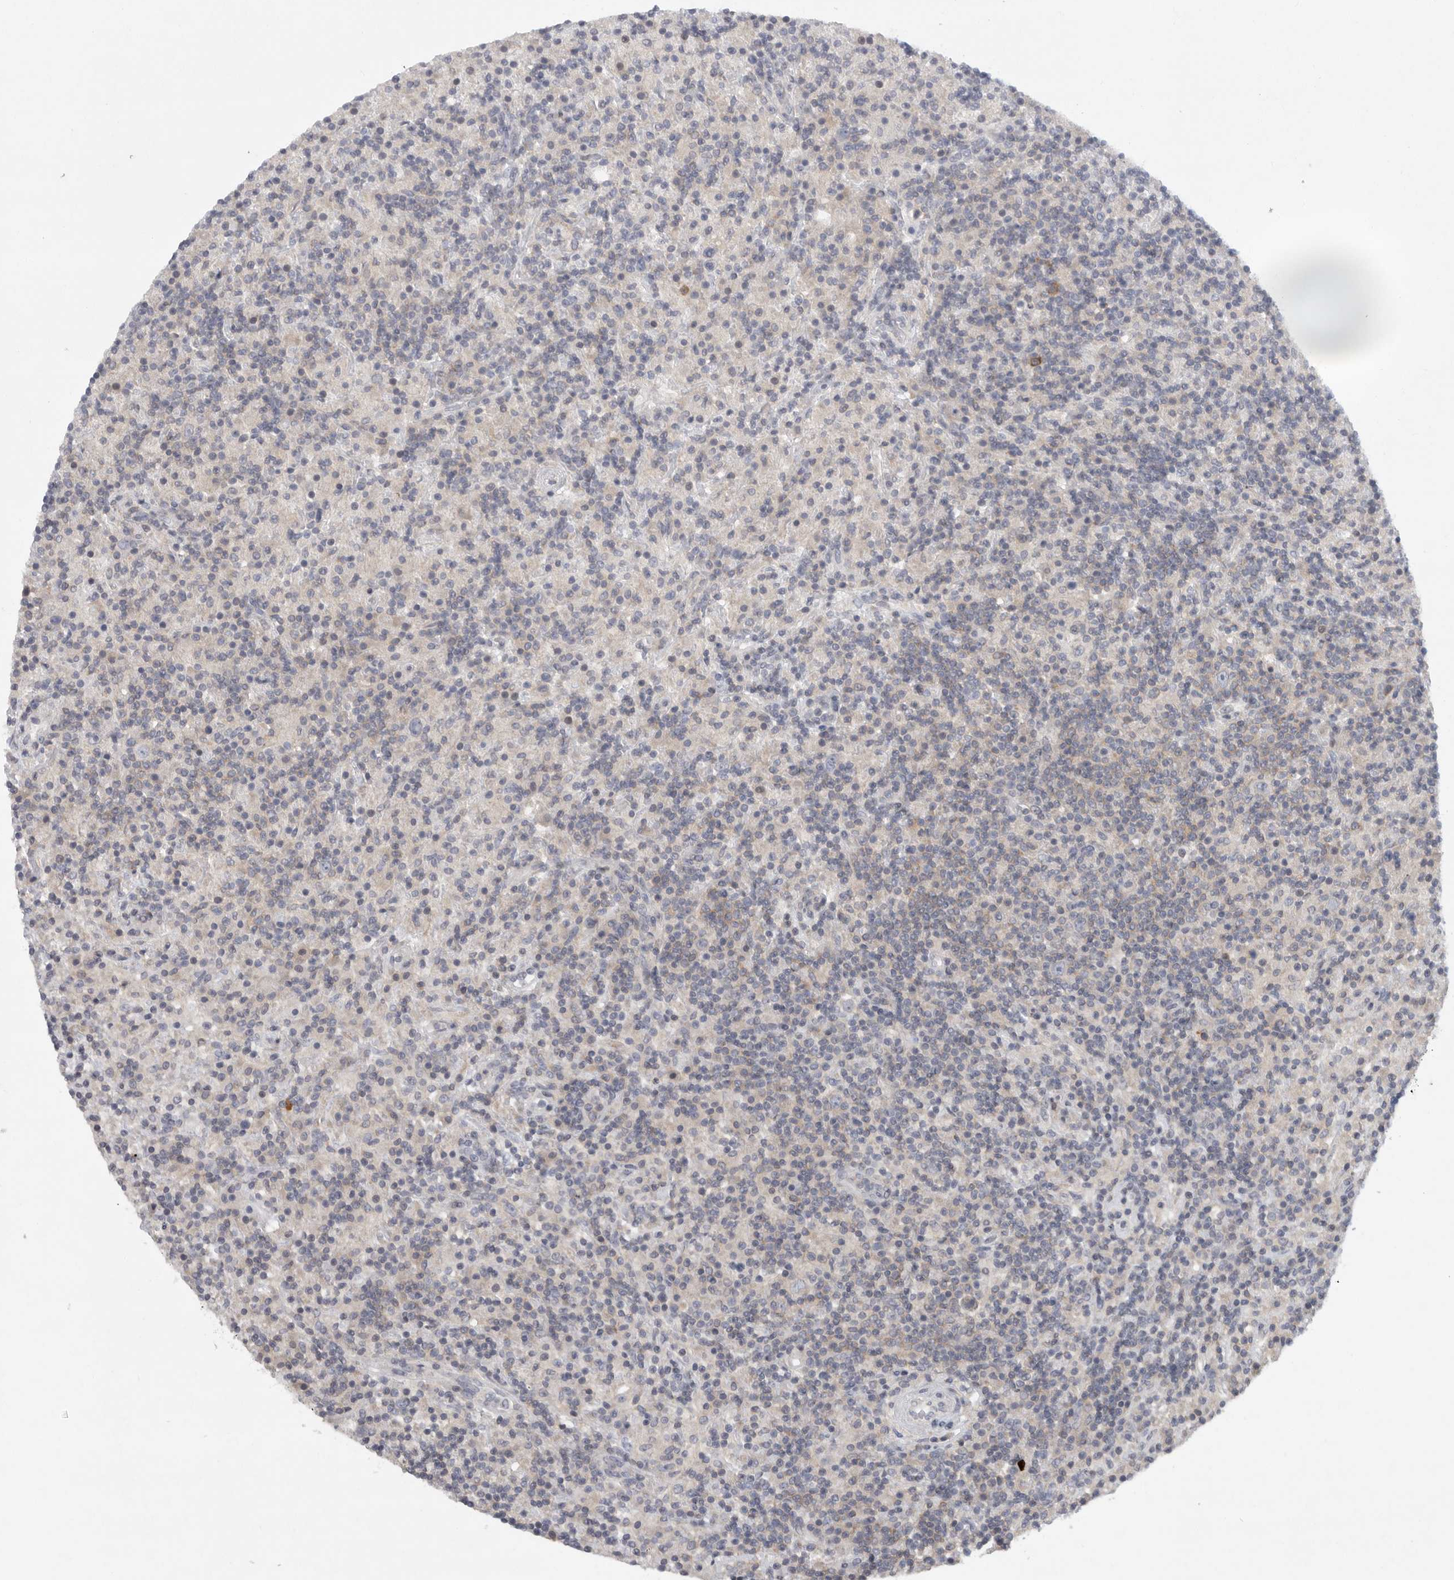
{"staining": {"intensity": "weak", "quantity": "<25%", "location": "cytoplasmic/membranous"}, "tissue": "lymphoma", "cell_type": "Tumor cells", "image_type": "cancer", "snomed": [{"axis": "morphology", "description": "Hodgkin's disease, NOS"}, {"axis": "topography", "description": "Lymph node"}], "caption": "The immunohistochemistry photomicrograph has no significant expression in tumor cells of lymphoma tissue. (Immunohistochemistry, brightfield microscopy, high magnification).", "gene": "TMEM69", "patient": {"sex": "male", "age": 70}}